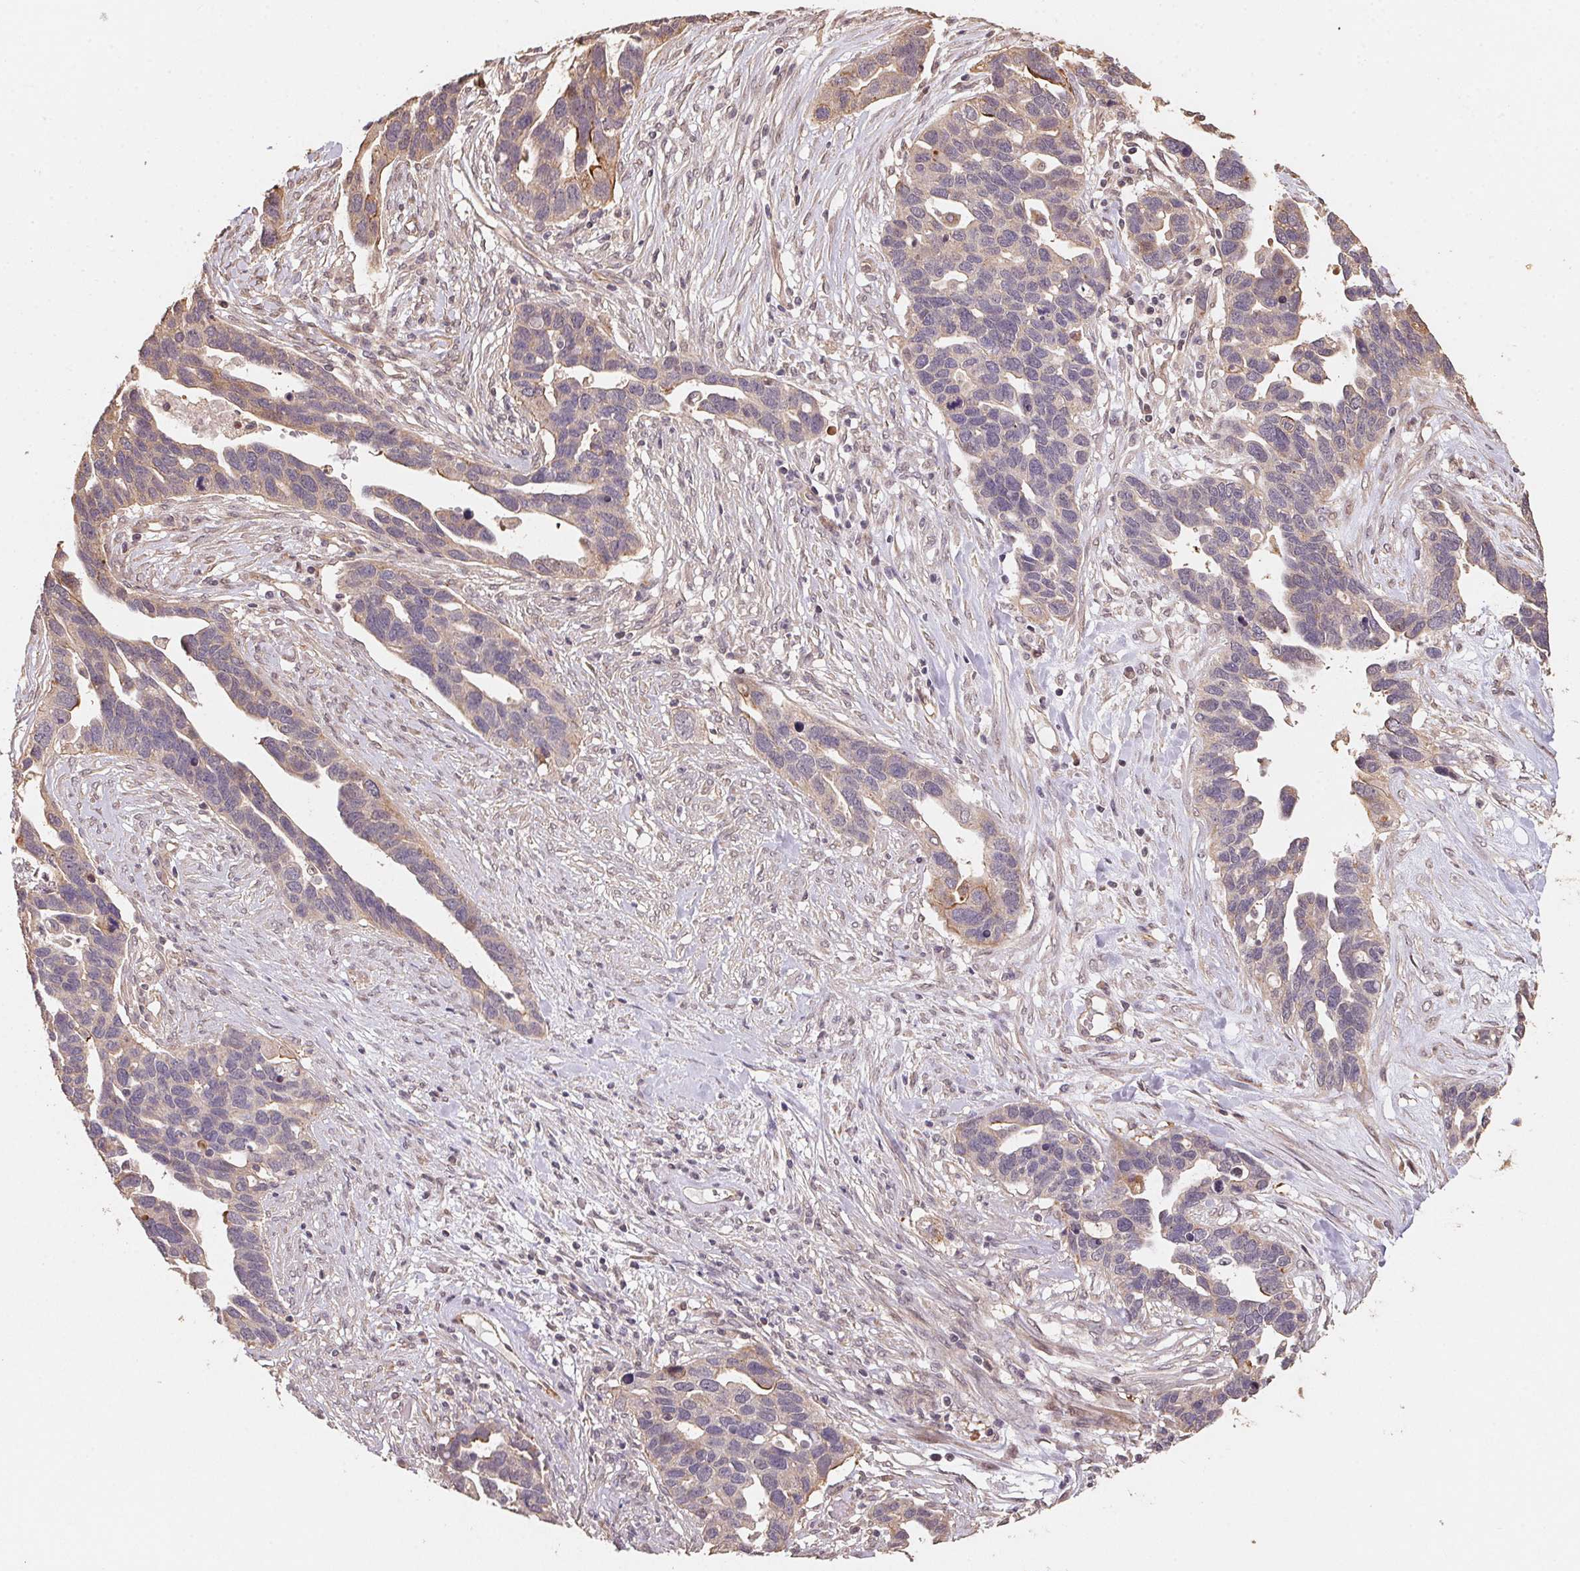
{"staining": {"intensity": "weak", "quantity": "<25%", "location": "cytoplasmic/membranous"}, "tissue": "ovarian cancer", "cell_type": "Tumor cells", "image_type": "cancer", "snomed": [{"axis": "morphology", "description": "Cystadenocarcinoma, serous, NOS"}, {"axis": "topography", "description": "Ovary"}], "caption": "This is a image of immunohistochemistry staining of serous cystadenocarcinoma (ovarian), which shows no positivity in tumor cells.", "gene": "TMEM222", "patient": {"sex": "female", "age": 54}}